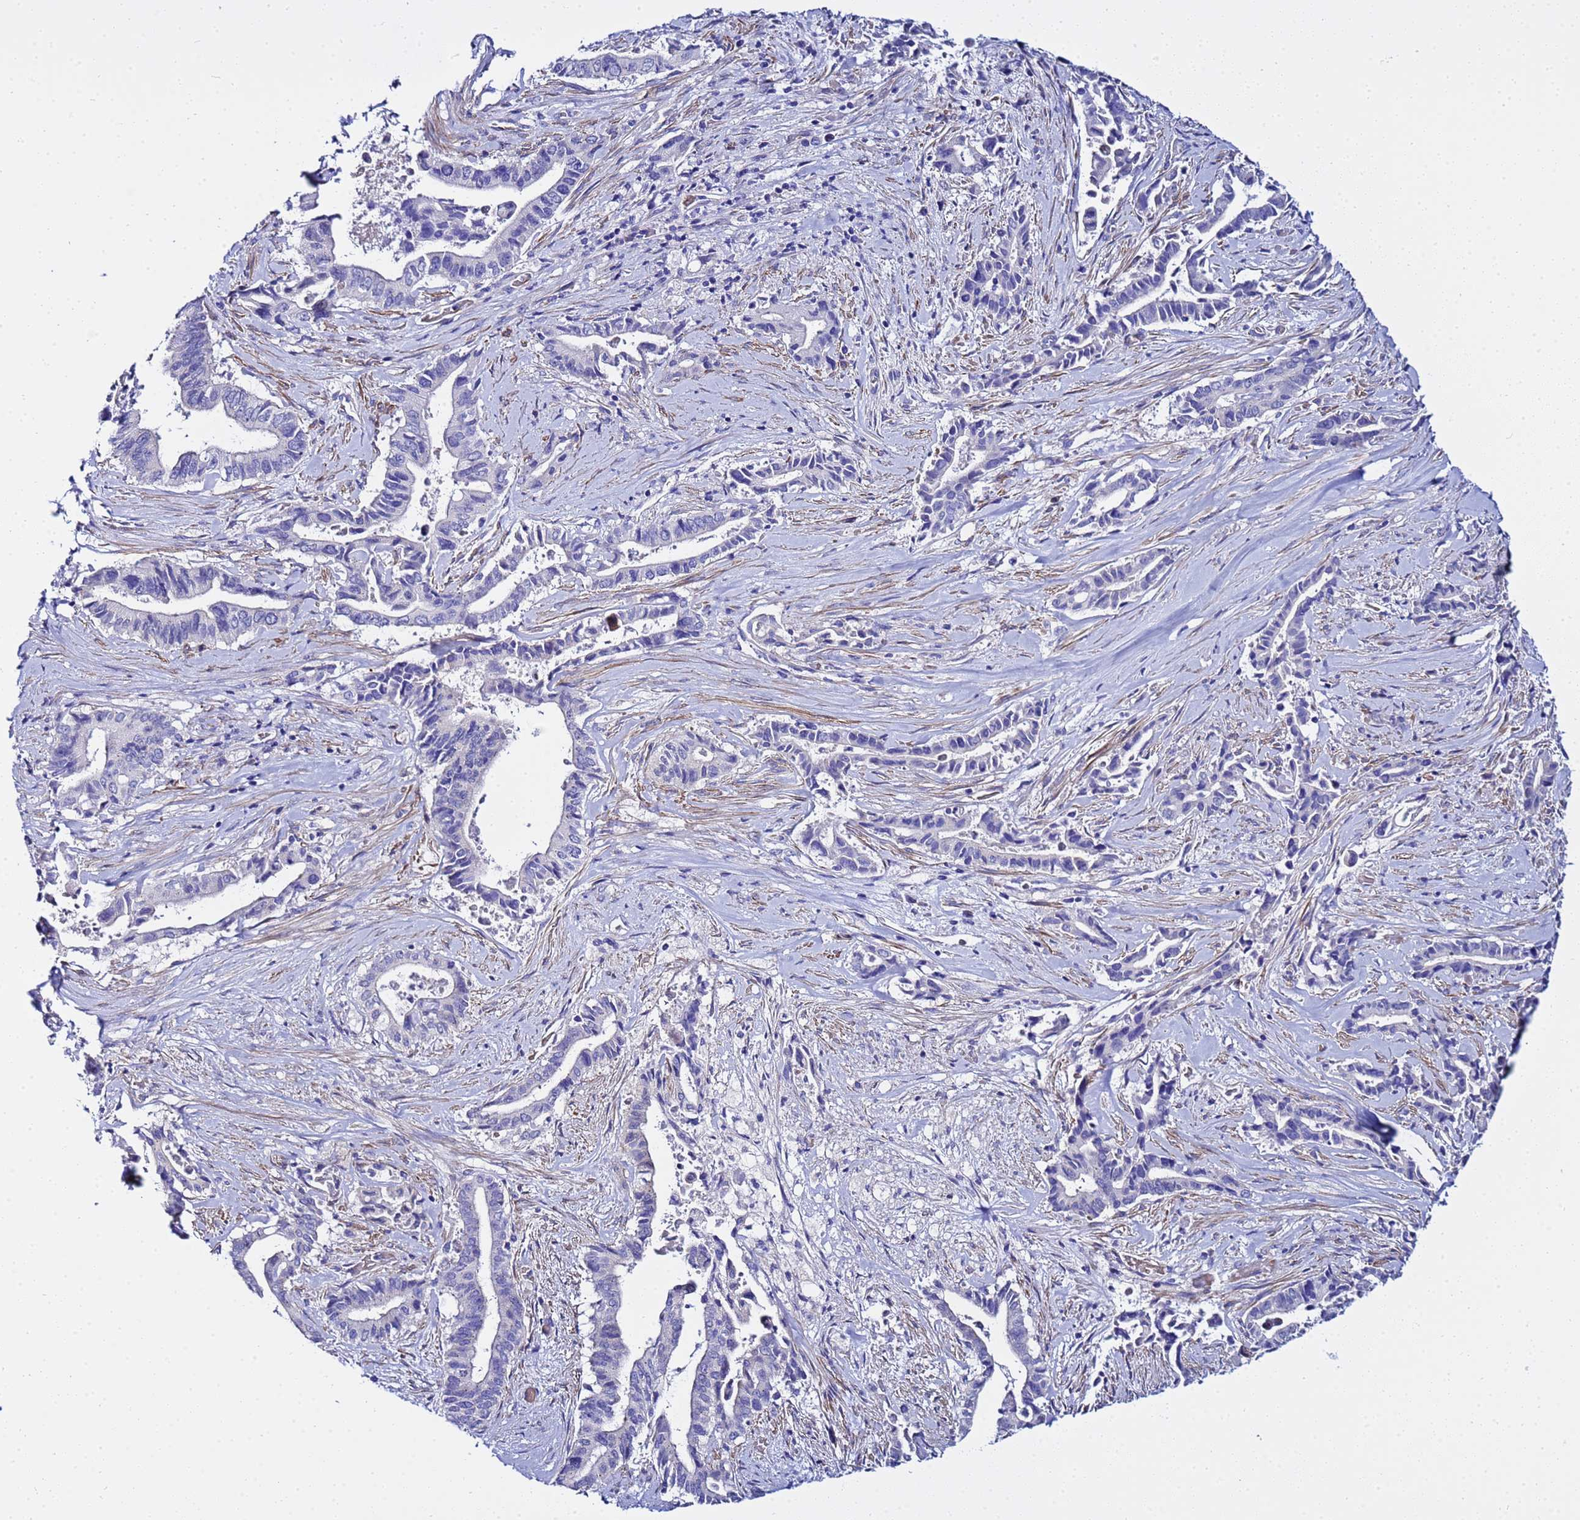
{"staining": {"intensity": "negative", "quantity": "none", "location": "none"}, "tissue": "pancreatic cancer", "cell_type": "Tumor cells", "image_type": "cancer", "snomed": [{"axis": "morphology", "description": "Adenocarcinoma, NOS"}, {"axis": "topography", "description": "Pancreas"}], "caption": "High magnification brightfield microscopy of pancreatic cancer (adenocarcinoma) stained with DAB (brown) and counterstained with hematoxylin (blue): tumor cells show no significant expression.", "gene": "USP18", "patient": {"sex": "female", "age": 77}}